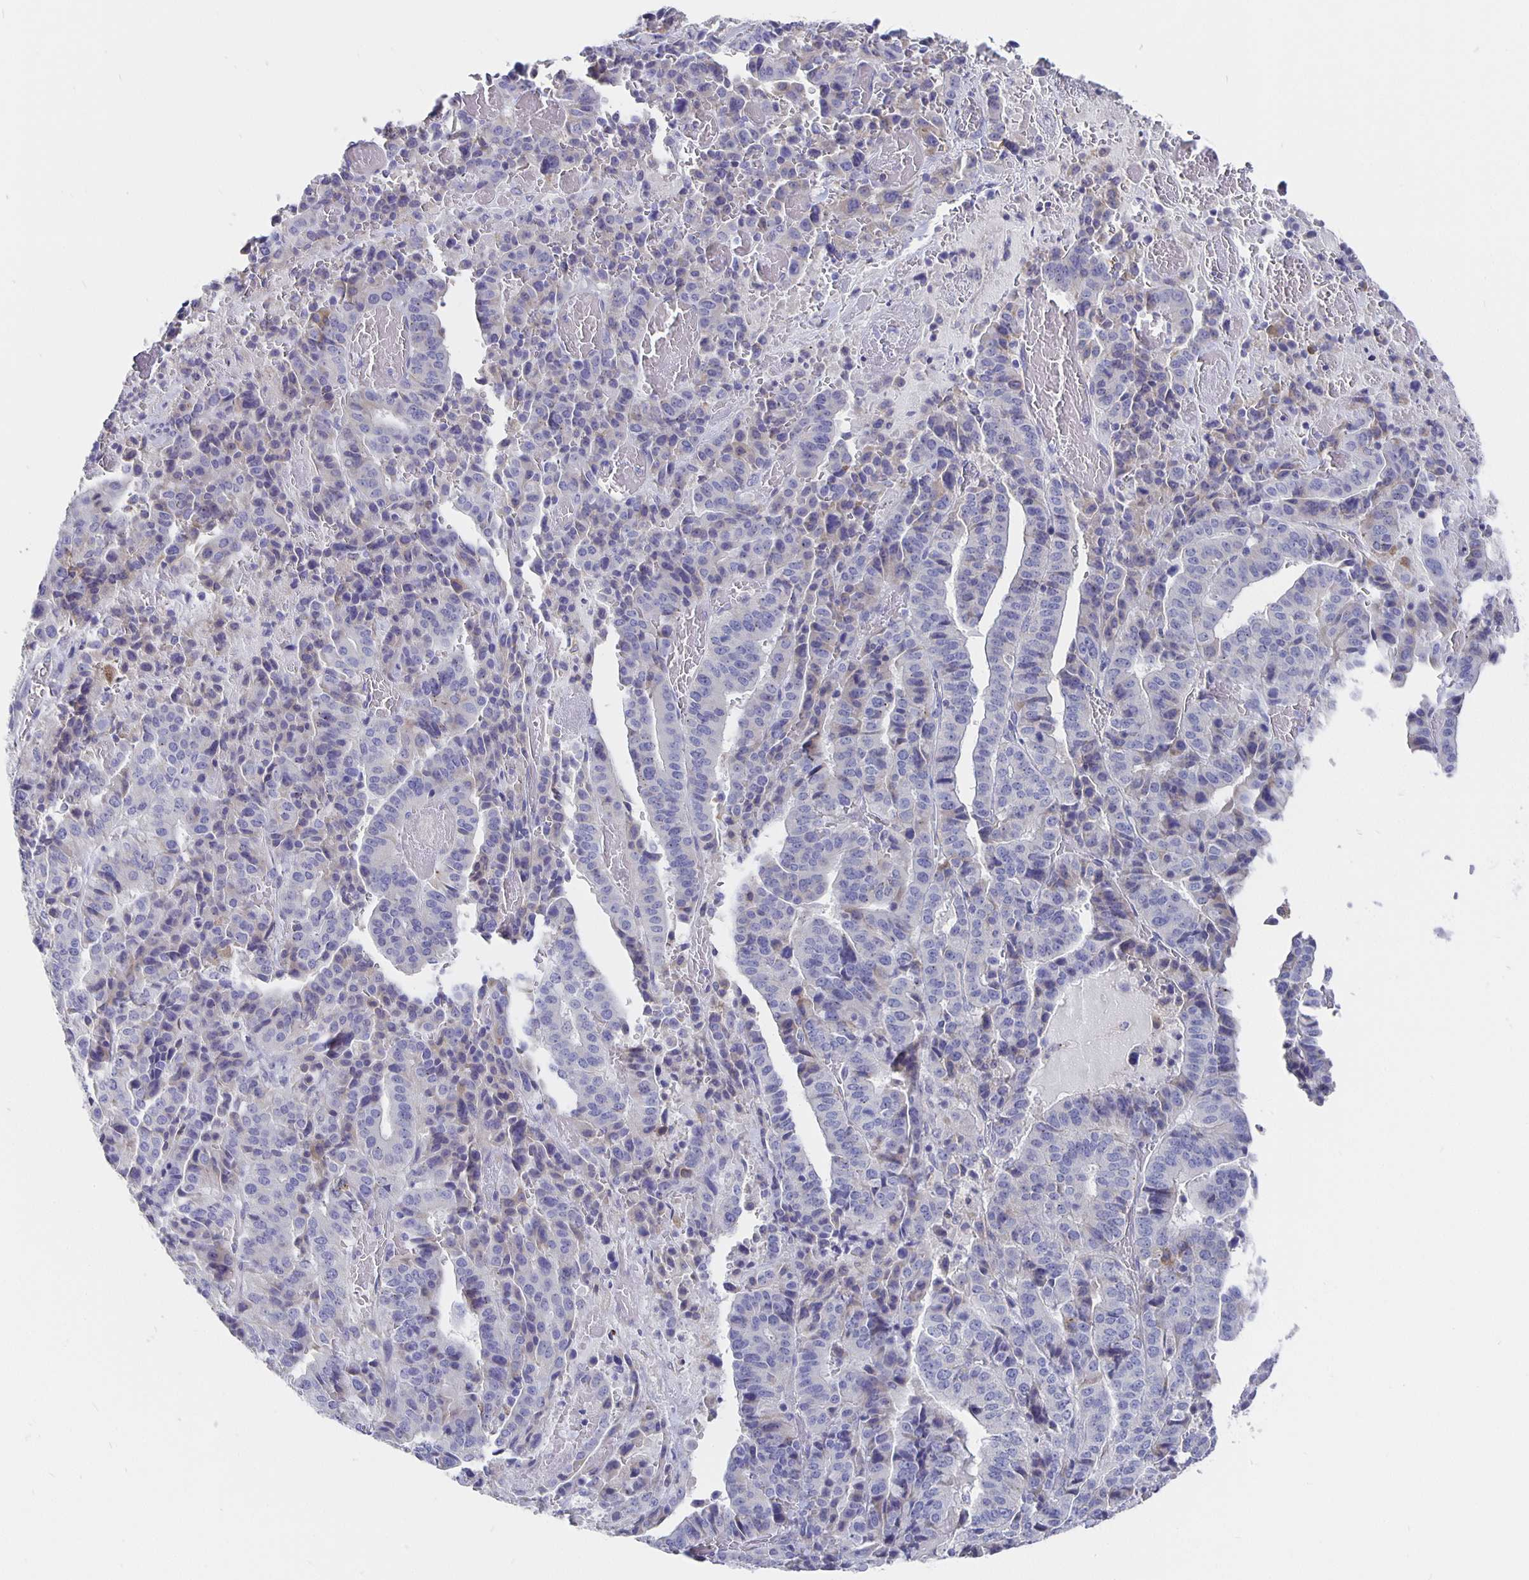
{"staining": {"intensity": "negative", "quantity": "none", "location": "none"}, "tissue": "stomach cancer", "cell_type": "Tumor cells", "image_type": "cancer", "snomed": [{"axis": "morphology", "description": "Adenocarcinoma, NOS"}, {"axis": "topography", "description": "Stomach"}], "caption": "The photomicrograph shows no significant expression in tumor cells of adenocarcinoma (stomach).", "gene": "CFAP74", "patient": {"sex": "male", "age": 48}}